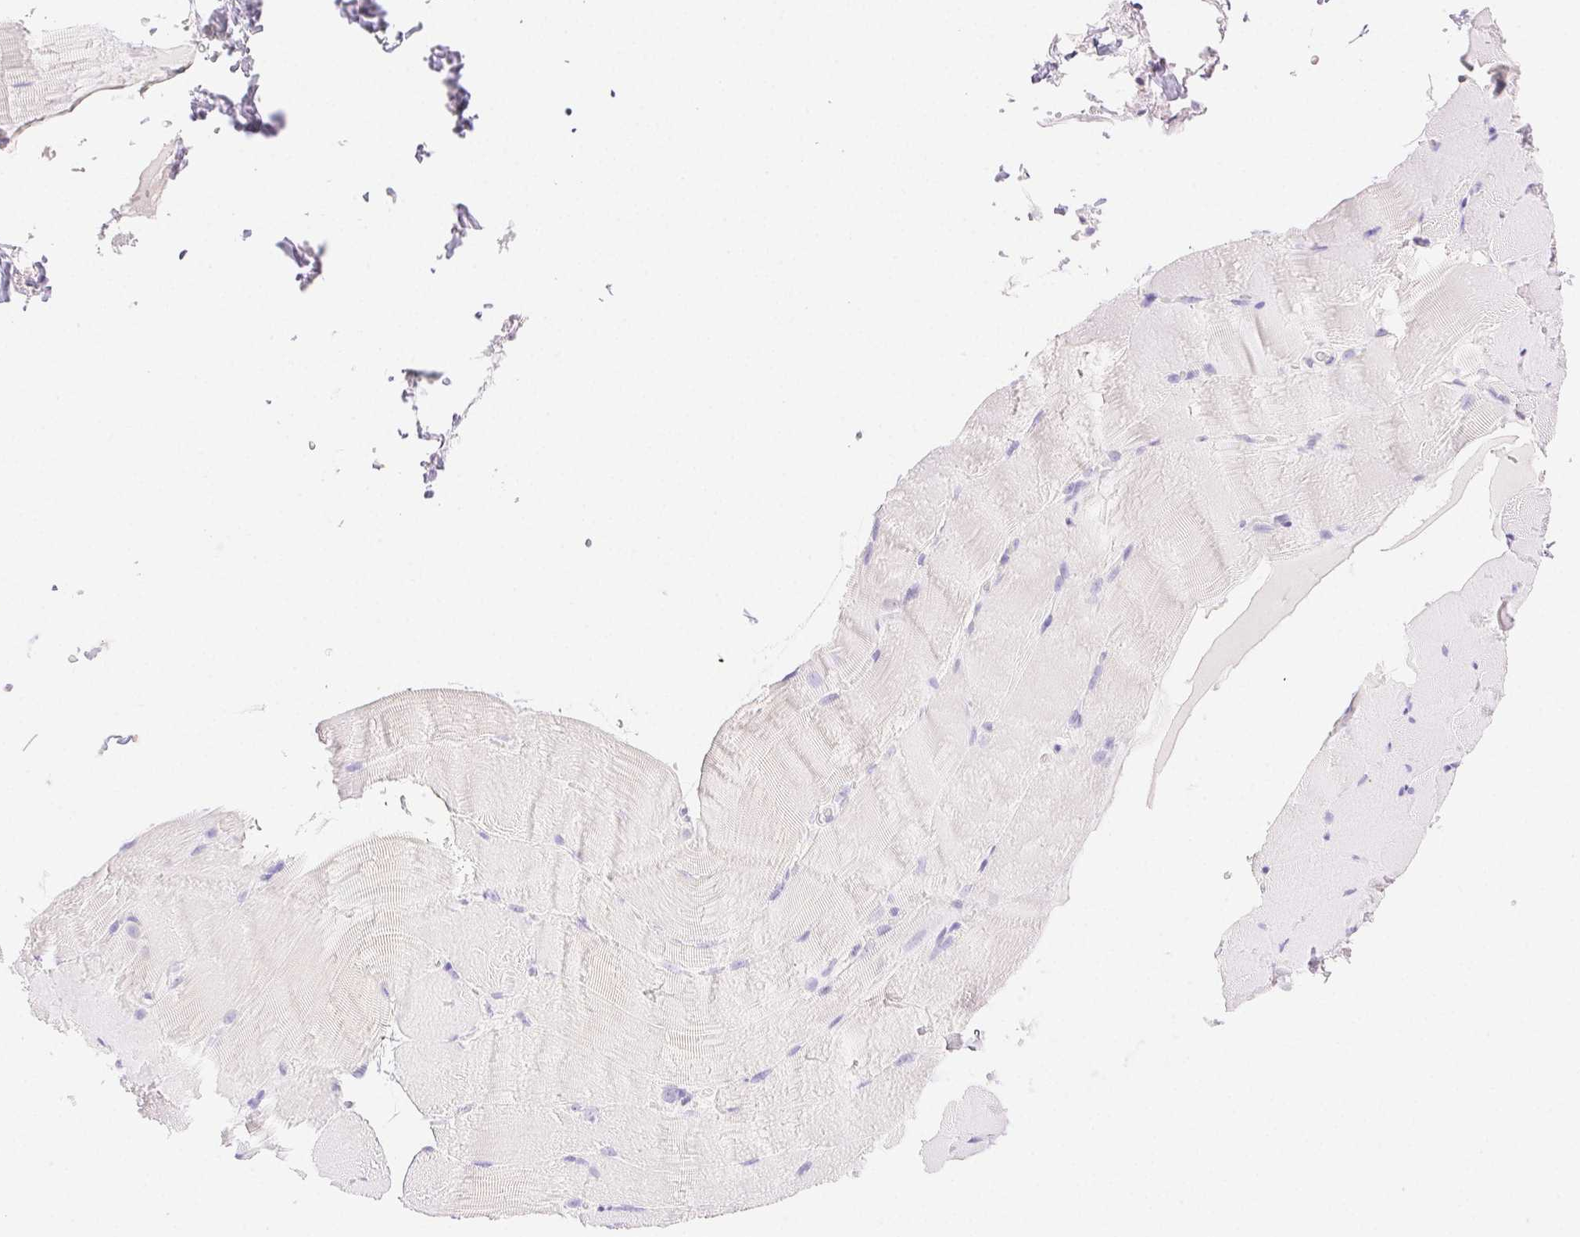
{"staining": {"intensity": "negative", "quantity": "none", "location": "none"}, "tissue": "skeletal muscle", "cell_type": "Myocytes", "image_type": "normal", "snomed": [{"axis": "morphology", "description": "Normal tissue, NOS"}, {"axis": "topography", "description": "Skeletal muscle"}], "caption": "Immunohistochemical staining of benign skeletal muscle shows no significant positivity in myocytes.", "gene": "SPACA4", "patient": {"sex": "female", "age": 37}}